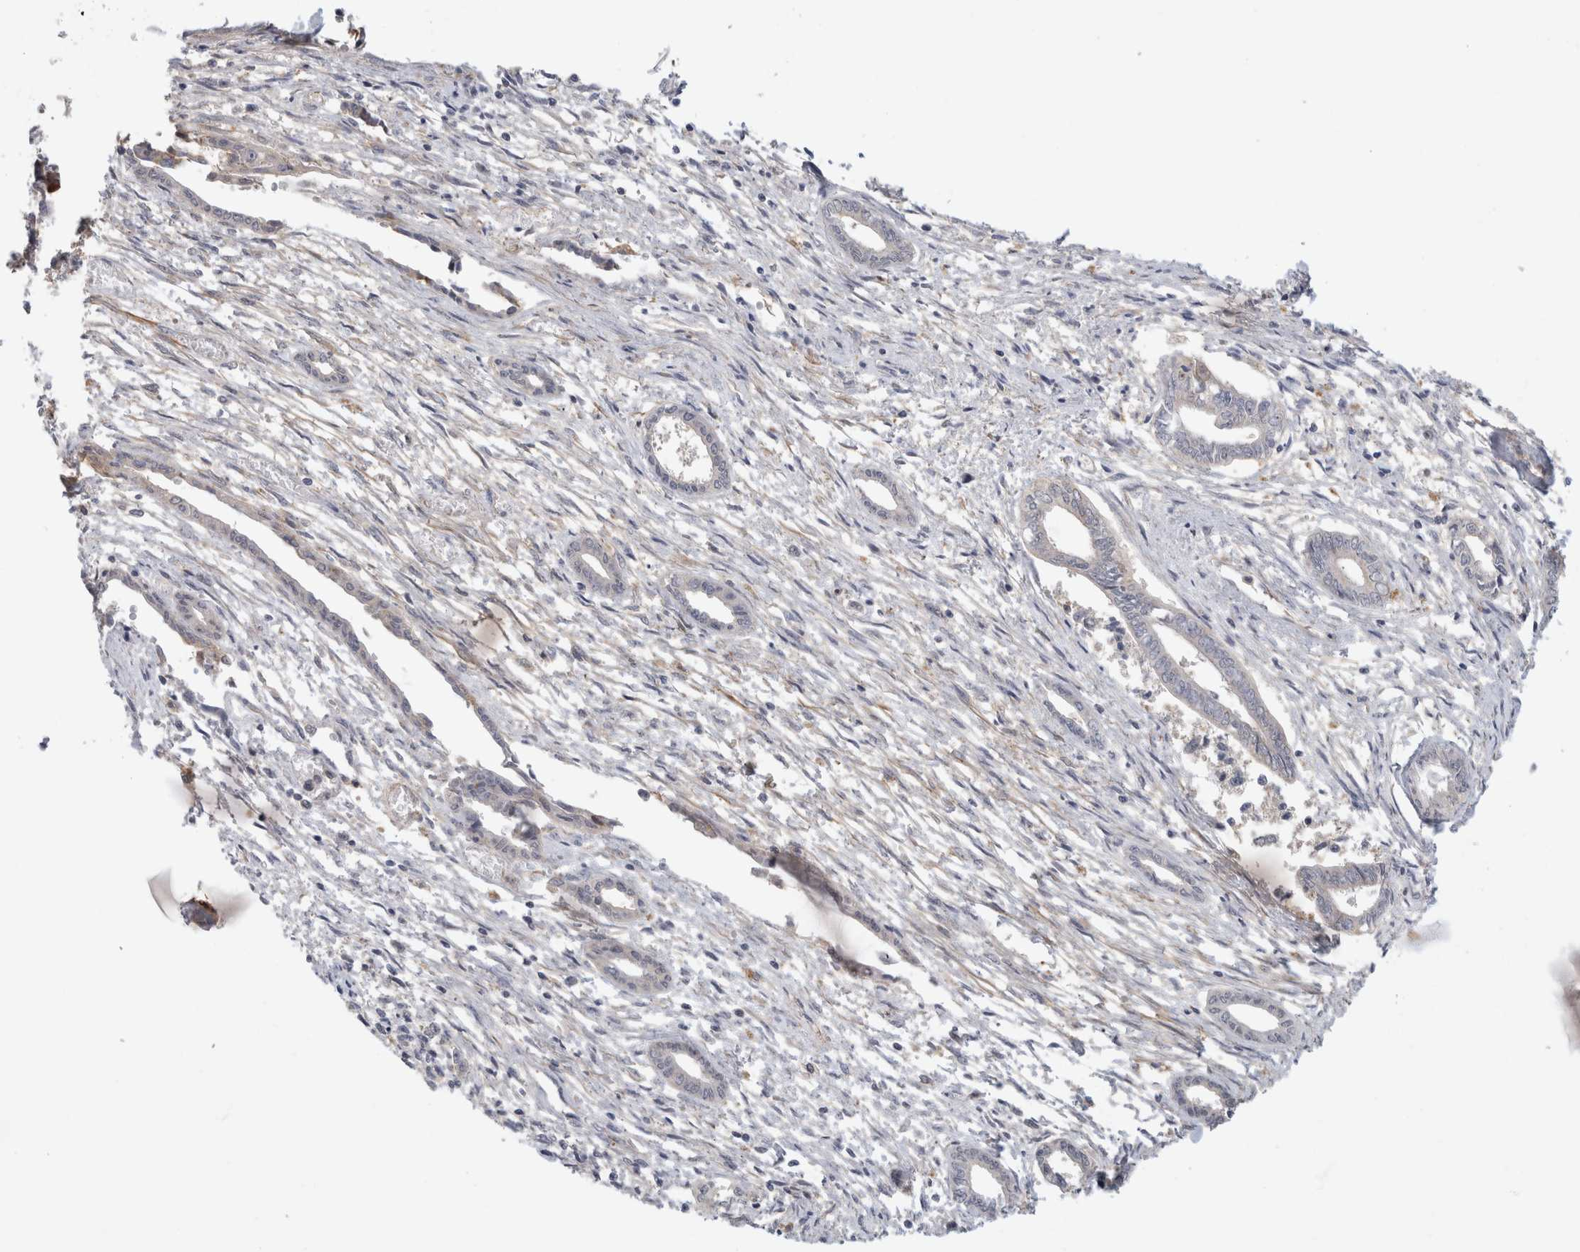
{"staining": {"intensity": "negative", "quantity": "none", "location": "none"}, "tissue": "endometrium", "cell_type": "Cells in endometrial stroma", "image_type": "normal", "snomed": [{"axis": "morphology", "description": "Normal tissue, NOS"}, {"axis": "topography", "description": "Endometrium"}], "caption": "Immunohistochemistry histopathology image of normal endometrium: human endometrium stained with DAB demonstrates no significant protein positivity in cells in endometrial stroma.", "gene": "PGM1", "patient": {"sex": "female", "age": 56}}